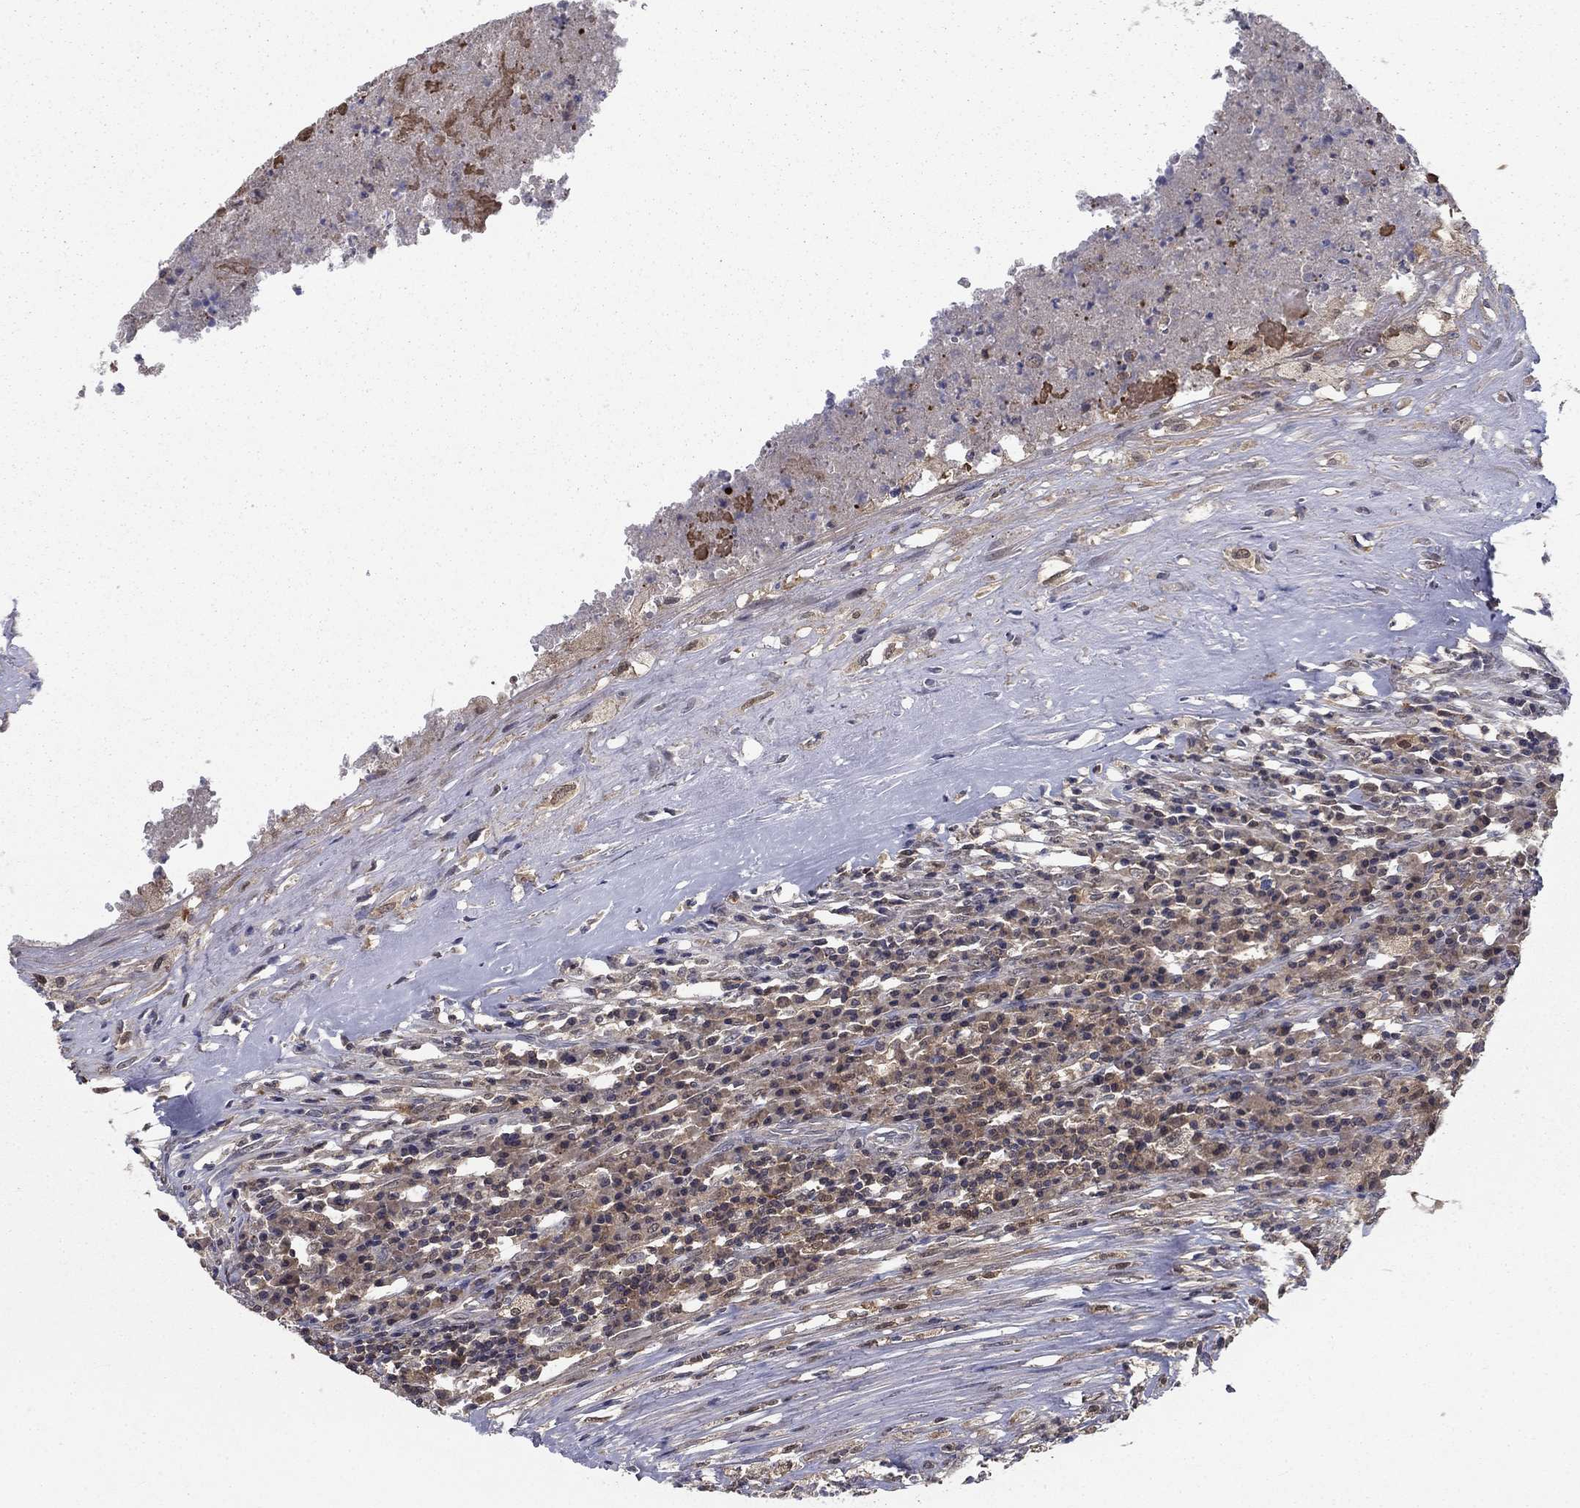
{"staining": {"intensity": "negative", "quantity": "none", "location": "none"}, "tissue": "testis cancer", "cell_type": "Tumor cells", "image_type": "cancer", "snomed": [{"axis": "morphology", "description": "Necrosis, NOS"}, {"axis": "morphology", "description": "Carcinoma, Embryonal, NOS"}, {"axis": "topography", "description": "Testis"}], "caption": "Immunohistochemistry (IHC) micrograph of testis embryonal carcinoma stained for a protein (brown), which shows no positivity in tumor cells. (DAB (3,3'-diaminobenzidine) immunohistochemistry (IHC) visualized using brightfield microscopy, high magnification).", "gene": "NIT2", "patient": {"sex": "male", "age": 19}}